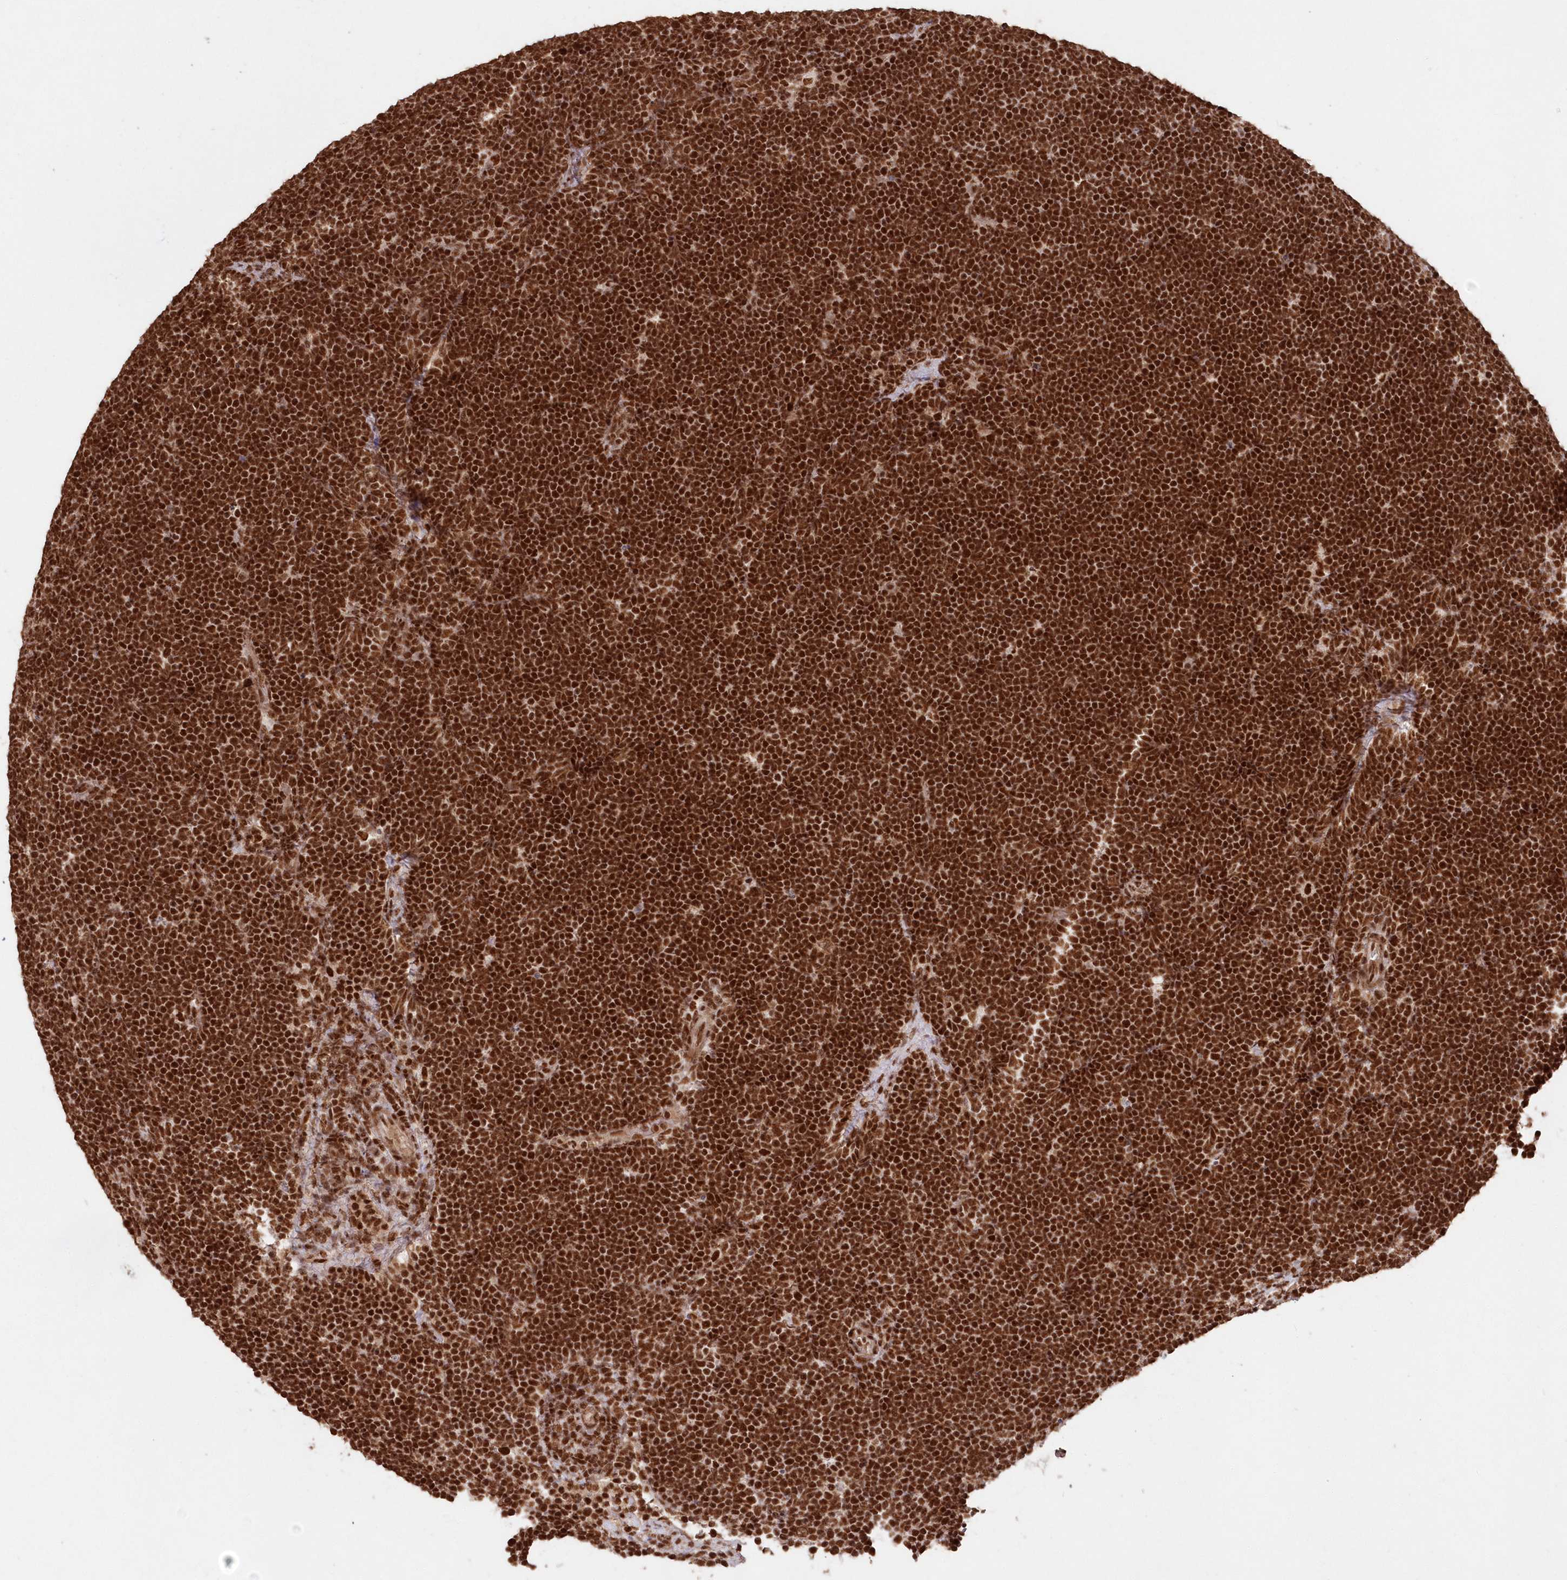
{"staining": {"intensity": "strong", "quantity": ">75%", "location": "nuclear"}, "tissue": "lymphoma", "cell_type": "Tumor cells", "image_type": "cancer", "snomed": [{"axis": "morphology", "description": "Malignant lymphoma, non-Hodgkin's type, High grade"}, {"axis": "topography", "description": "Lymph node"}], "caption": "Approximately >75% of tumor cells in human high-grade malignant lymphoma, non-Hodgkin's type demonstrate strong nuclear protein staining as visualized by brown immunohistochemical staining.", "gene": "PDS5A", "patient": {"sex": "male", "age": 13}}